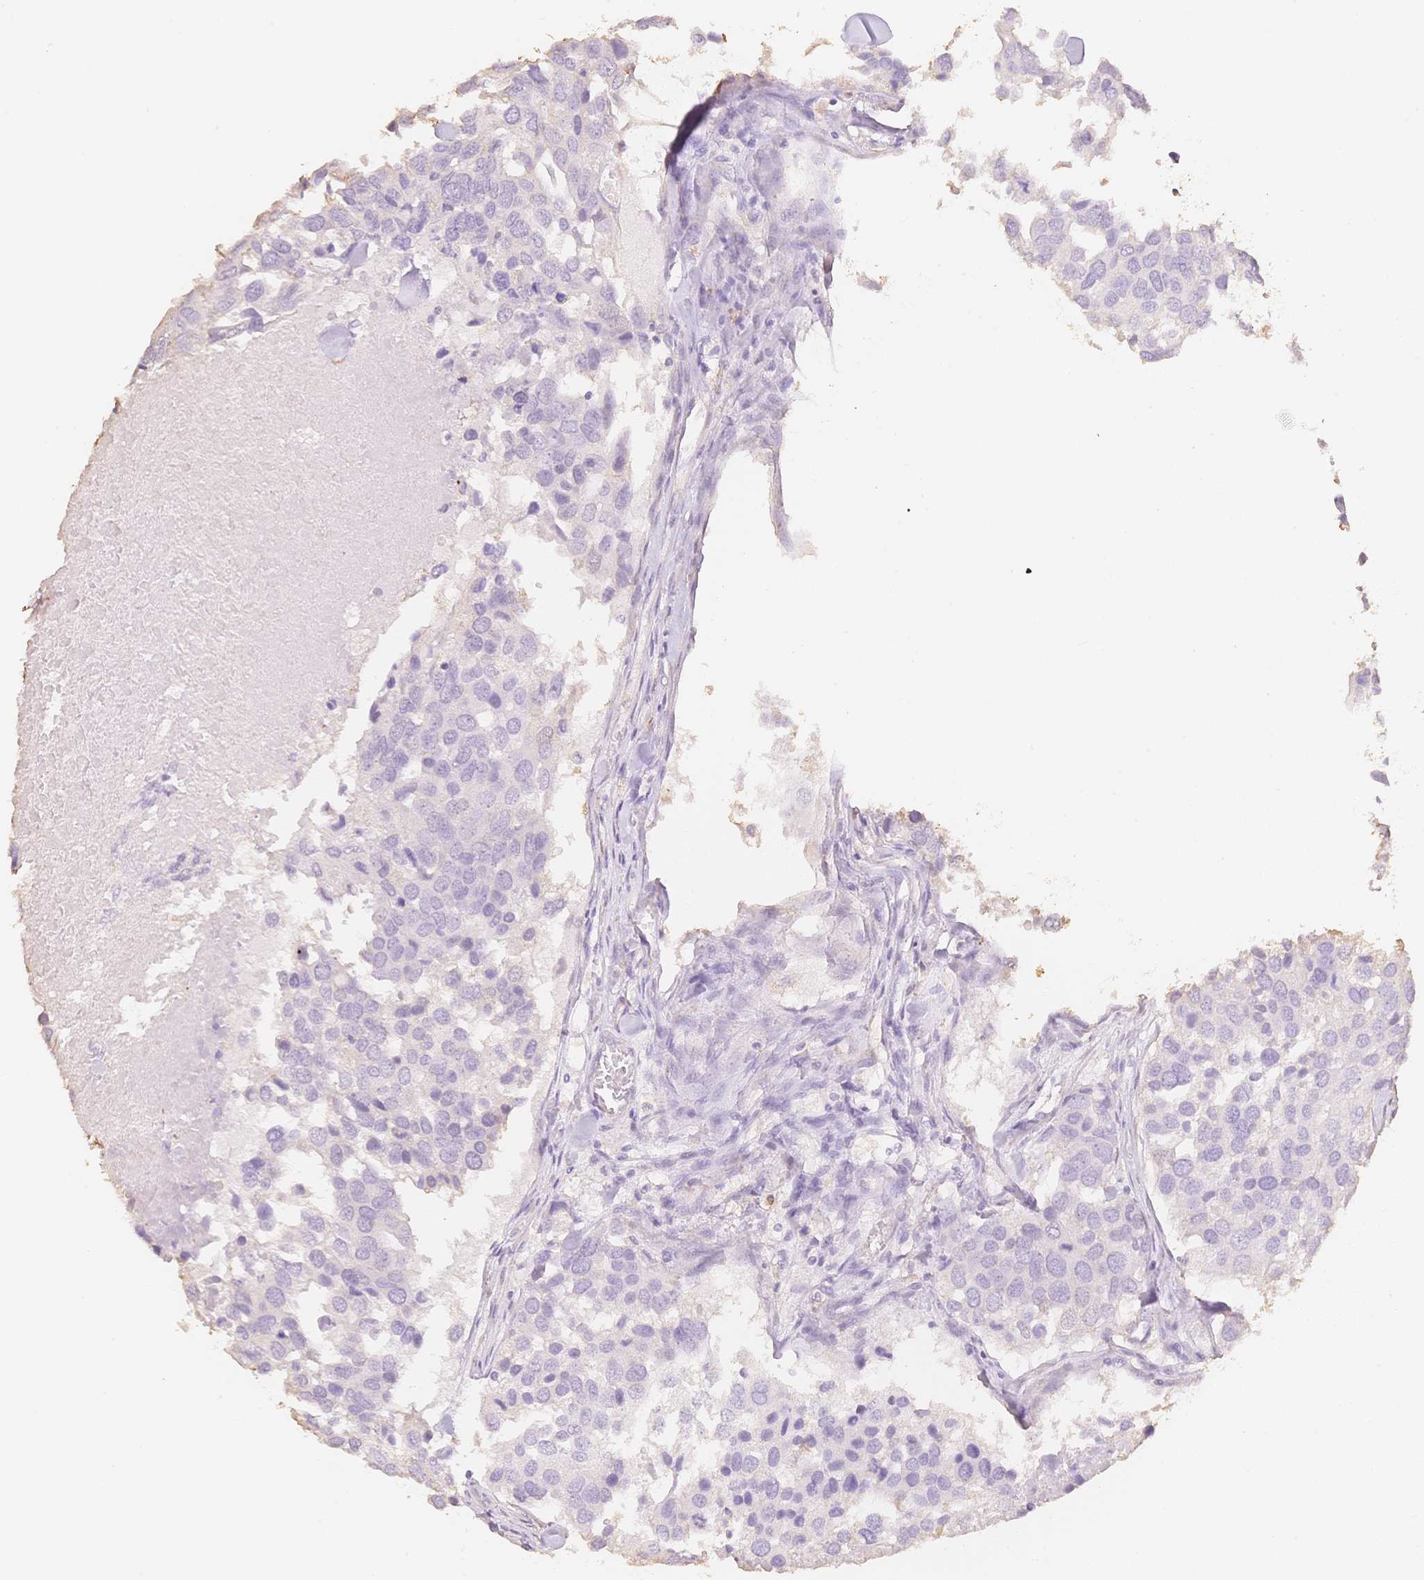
{"staining": {"intensity": "negative", "quantity": "none", "location": "none"}, "tissue": "breast cancer", "cell_type": "Tumor cells", "image_type": "cancer", "snomed": [{"axis": "morphology", "description": "Duct carcinoma"}, {"axis": "topography", "description": "Breast"}], "caption": "This is an IHC micrograph of infiltrating ductal carcinoma (breast). There is no expression in tumor cells.", "gene": "MBOAT7", "patient": {"sex": "female", "age": 83}}